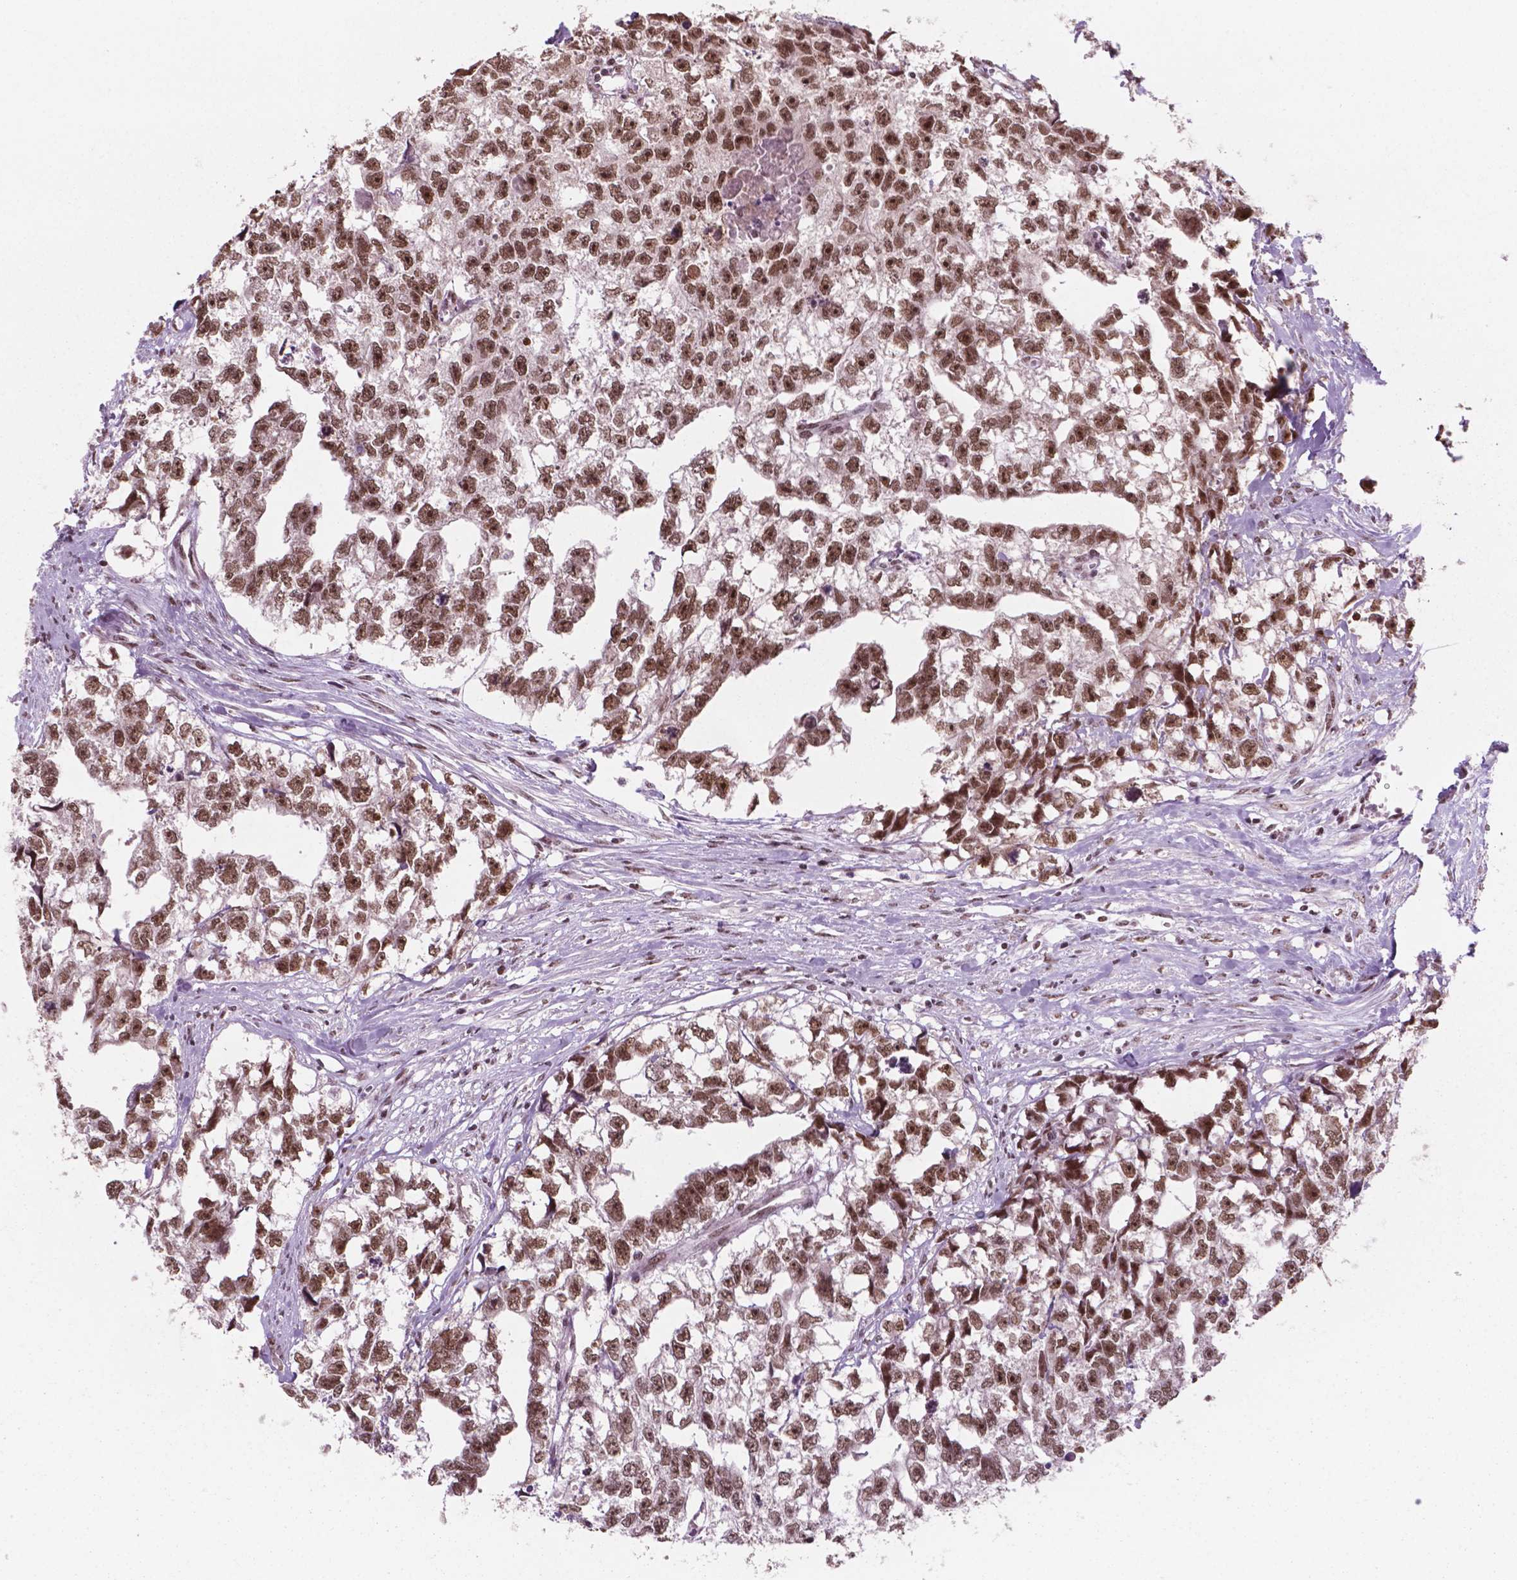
{"staining": {"intensity": "moderate", "quantity": ">75%", "location": "nuclear"}, "tissue": "testis cancer", "cell_type": "Tumor cells", "image_type": "cancer", "snomed": [{"axis": "morphology", "description": "Carcinoma, Embryonal, NOS"}, {"axis": "morphology", "description": "Teratoma, malignant, NOS"}, {"axis": "topography", "description": "Testis"}], "caption": "Testis teratoma (malignant) stained with immunohistochemistry exhibits moderate nuclear positivity in approximately >75% of tumor cells.", "gene": "POLR2E", "patient": {"sex": "male", "age": 44}}